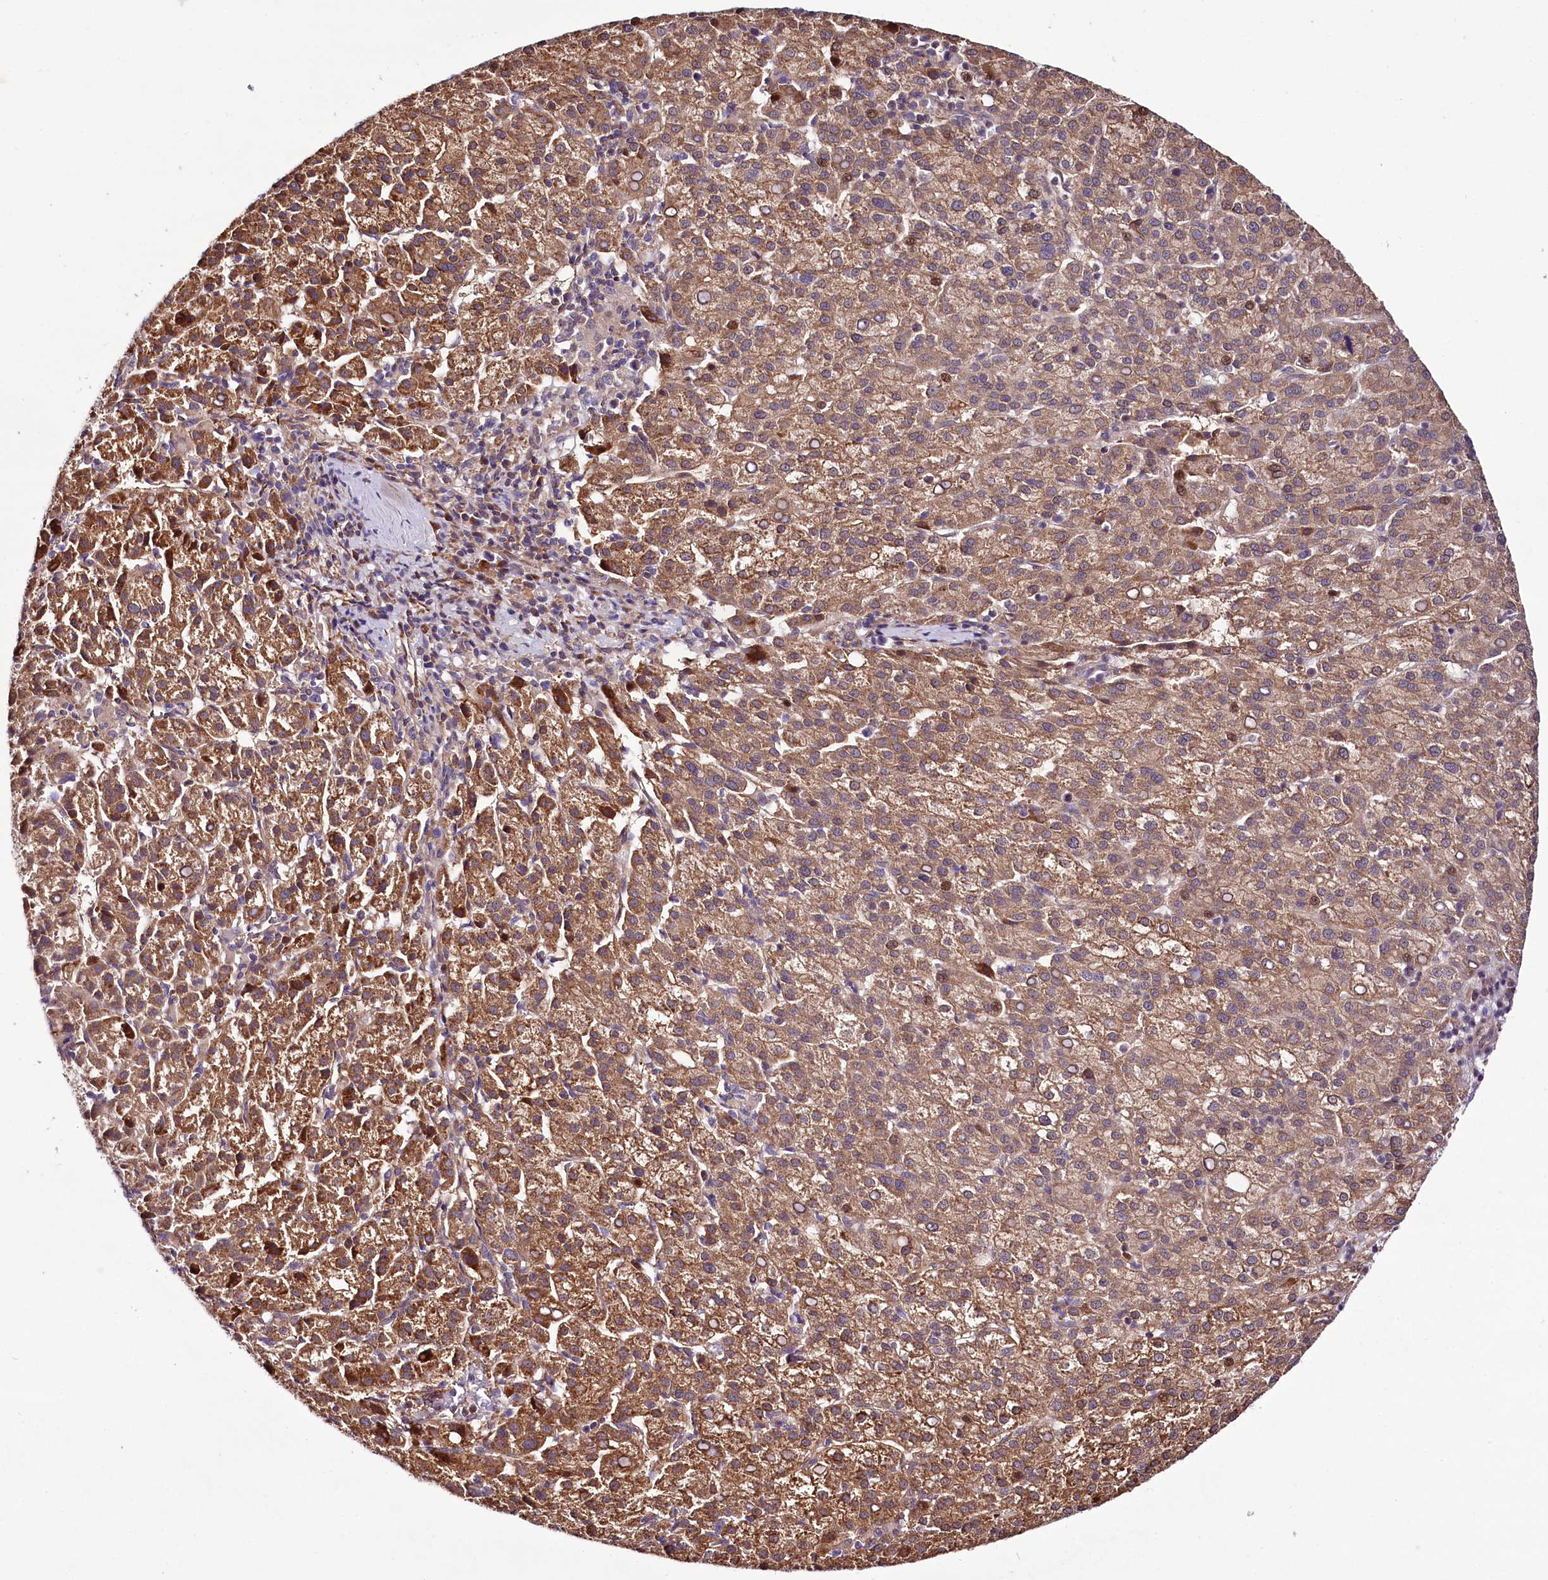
{"staining": {"intensity": "moderate", "quantity": ">75%", "location": "cytoplasmic/membranous"}, "tissue": "liver cancer", "cell_type": "Tumor cells", "image_type": "cancer", "snomed": [{"axis": "morphology", "description": "Carcinoma, Hepatocellular, NOS"}, {"axis": "topography", "description": "Liver"}], "caption": "Moderate cytoplasmic/membranous positivity is seen in approximately >75% of tumor cells in liver cancer (hepatocellular carcinoma).", "gene": "CUTC", "patient": {"sex": "female", "age": 58}}